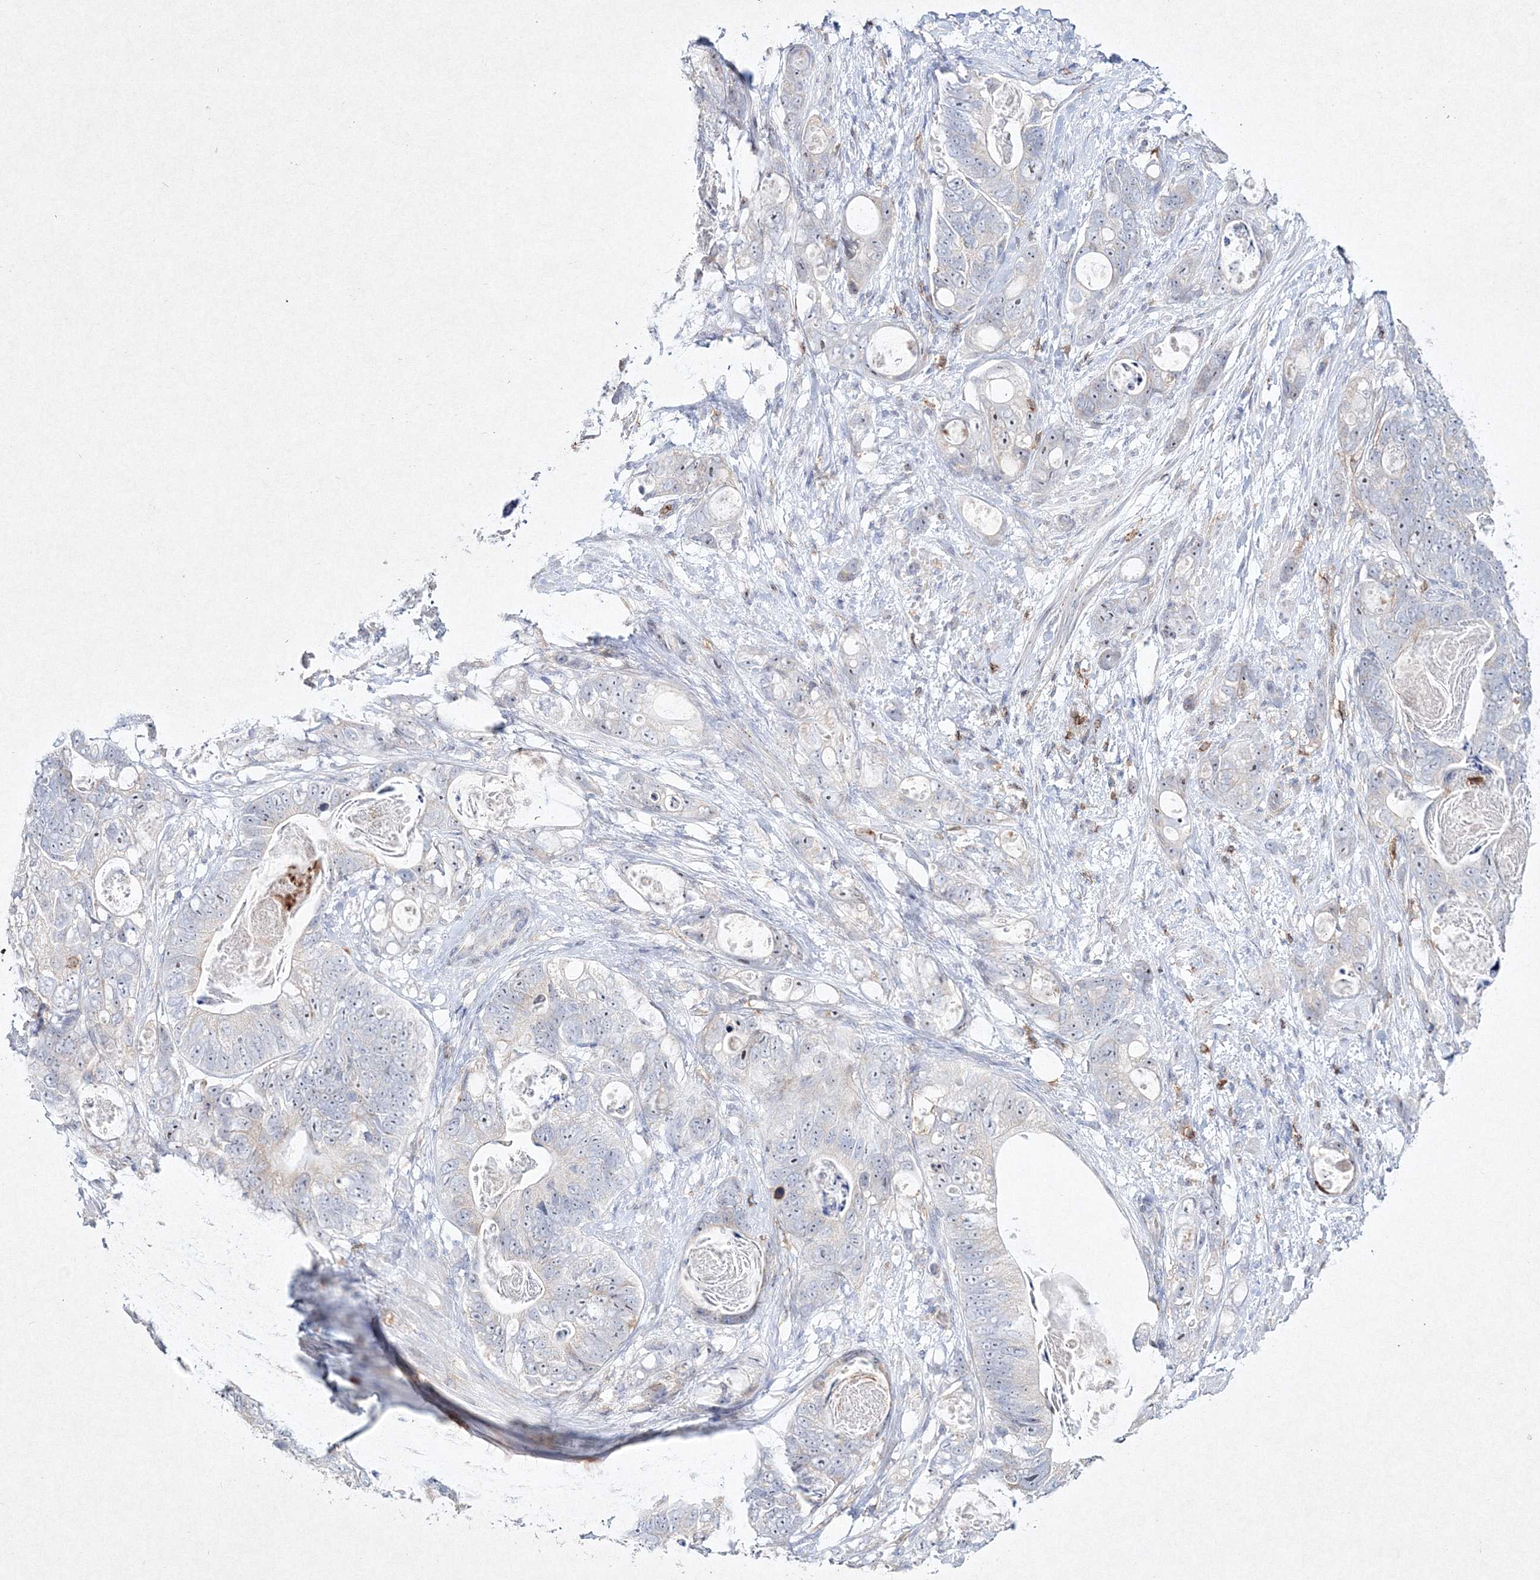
{"staining": {"intensity": "negative", "quantity": "none", "location": "none"}, "tissue": "stomach cancer", "cell_type": "Tumor cells", "image_type": "cancer", "snomed": [{"axis": "morphology", "description": "Normal tissue, NOS"}, {"axis": "morphology", "description": "Adenocarcinoma, NOS"}, {"axis": "topography", "description": "Stomach"}], "caption": "An image of human stomach cancer is negative for staining in tumor cells.", "gene": "HCST", "patient": {"sex": "female", "age": 89}}